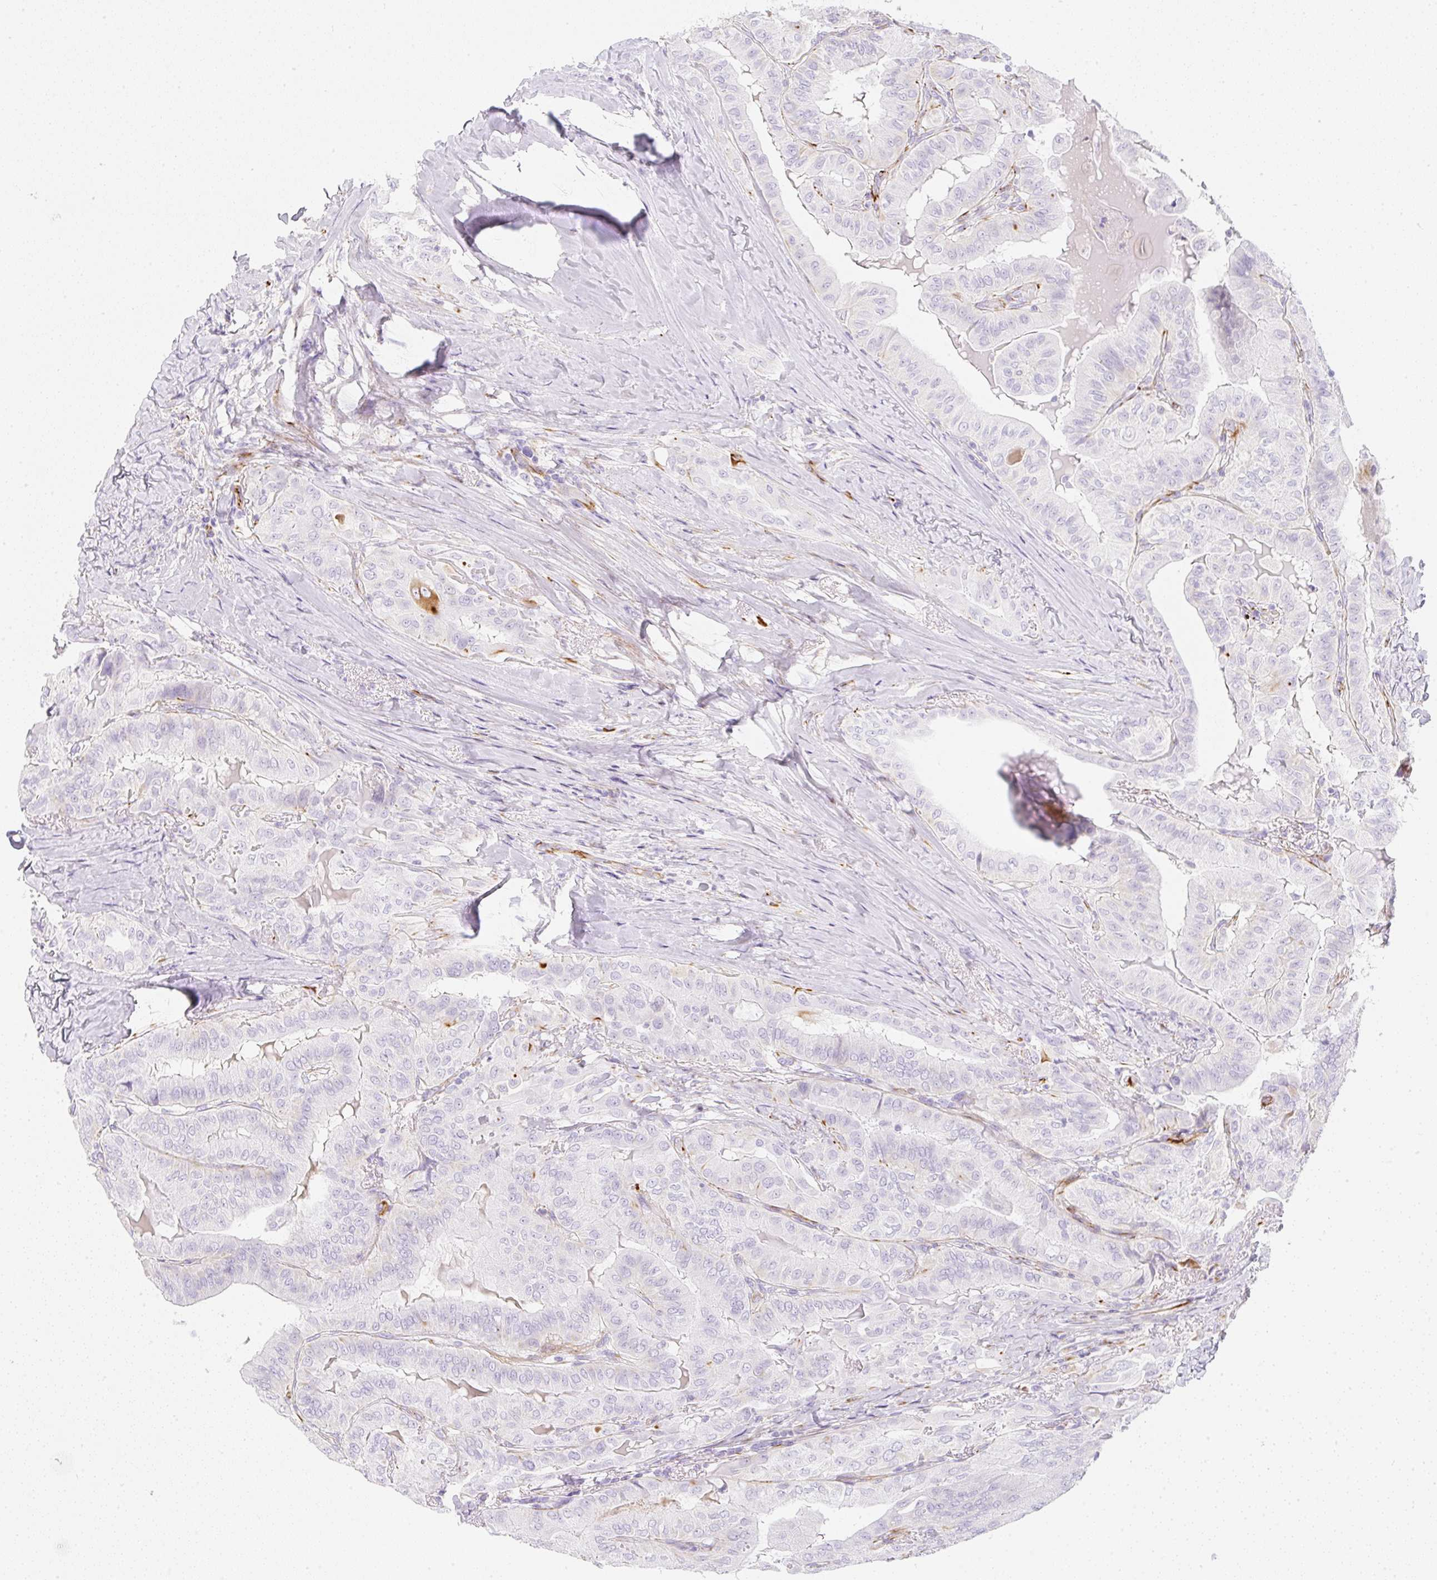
{"staining": {"intensity": "negative", "quantity": "none", "location": "none"}, "tissue": "thyroid cancer", "cell_type": "Tumor cells", "image_type": "cancer", "snomed": [{"axis": "morphology", "description": "Papillary adenocarcinoma, NOS"}, {"axis": "topography", "description": "Thyroid gland"}], "caption": "The image displays no staining of tumor cells in thyroid cancer.", "gene": "ZNF689", "patient": {"sex": "female", "age": 68}}